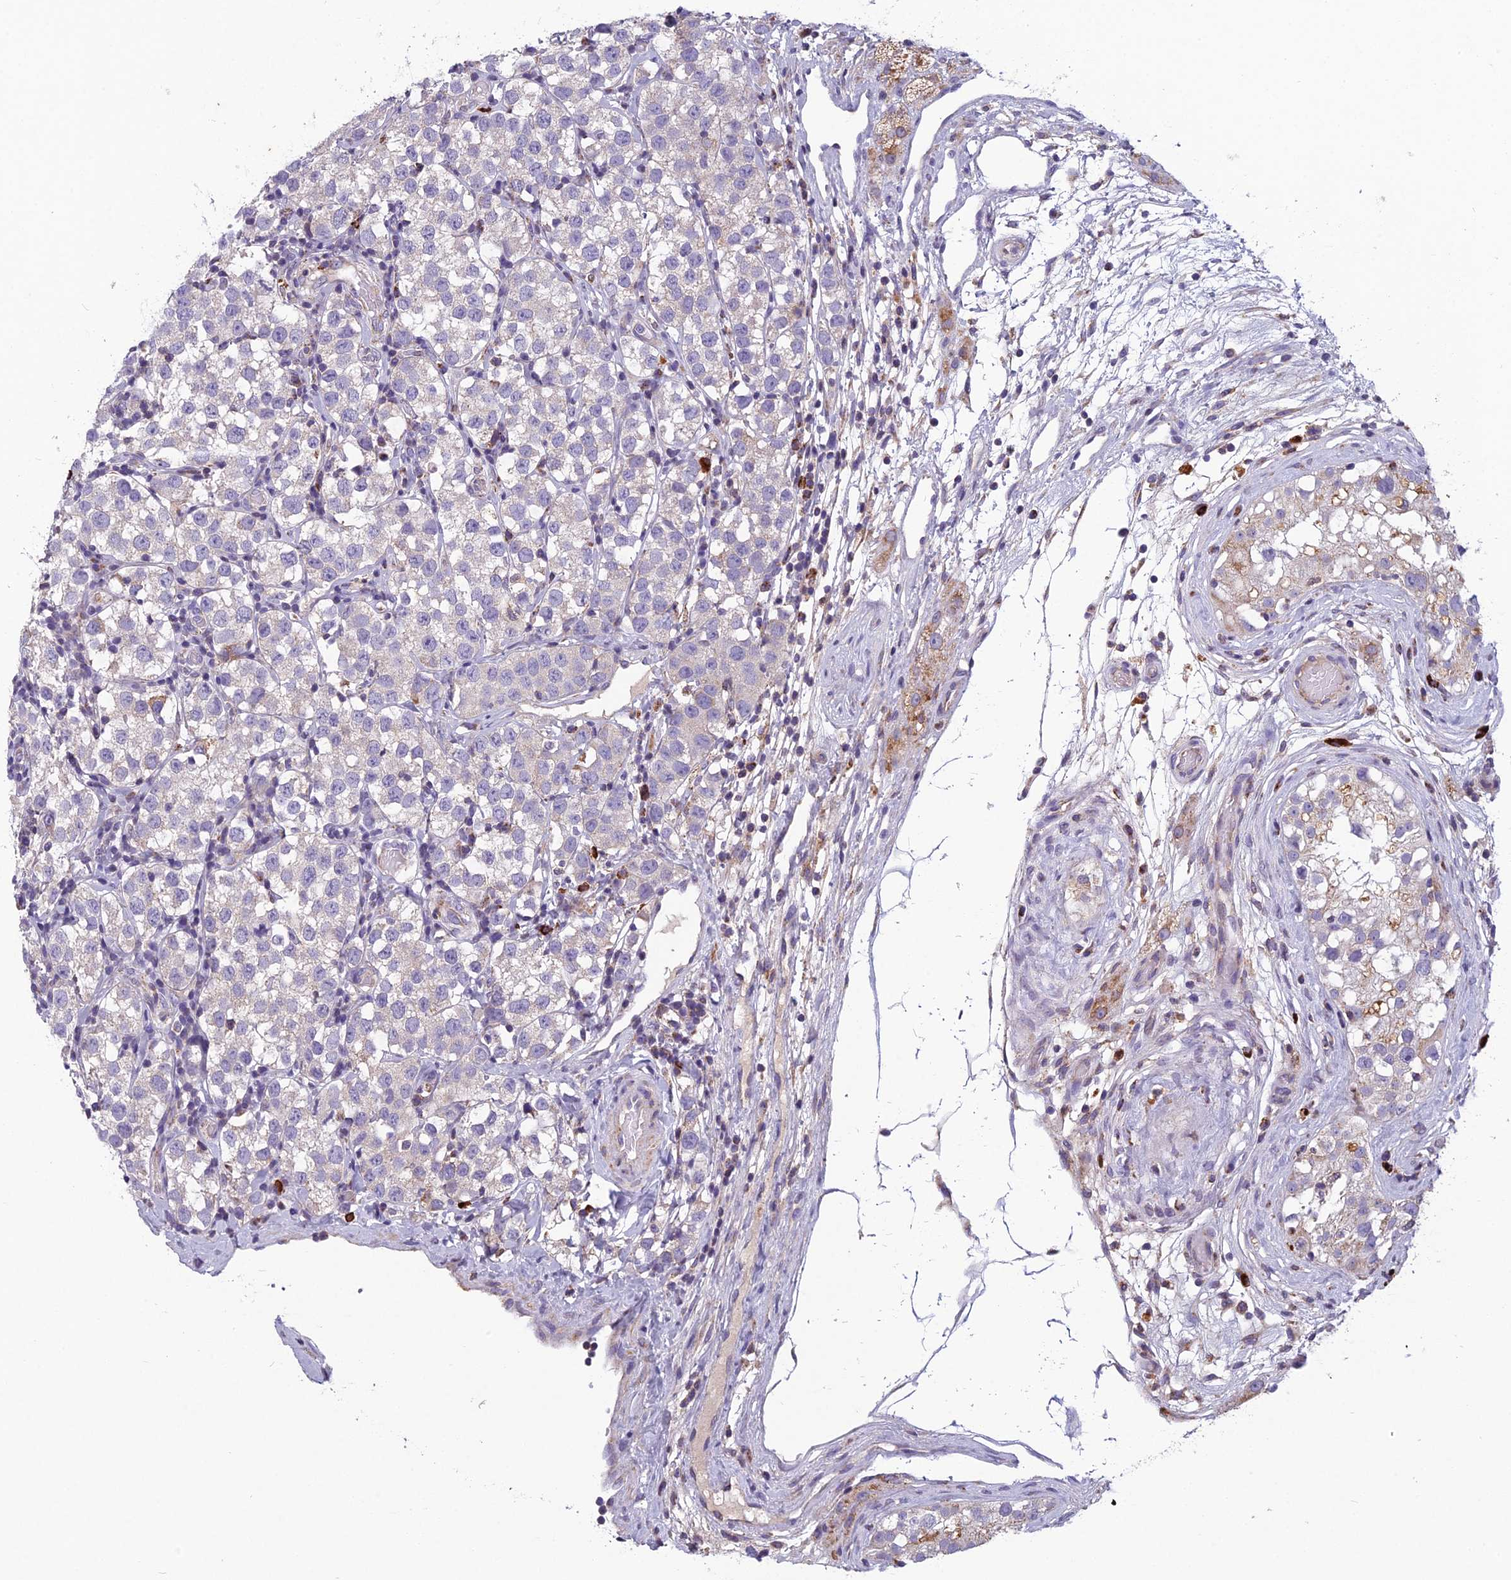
{"staining": {"intensity": "negative", "quantity": "none", "location": "none"}, "tissue": "testis cancer", "cell_type": "Tumor cells", "image_type": "cancer", "snomed": [{"axis": "morphology", "description": "Seminoma, NOS"}, {"axis": "topography", "description": "Testis"}], "caption": "Immunohistochemistry photomicrograph of testis cancer stained for a protein (brown), which displays no positivity in tumor cells.", "gene": "ENSG00000188897", "patient": {"sex": "male", "age": 34}}